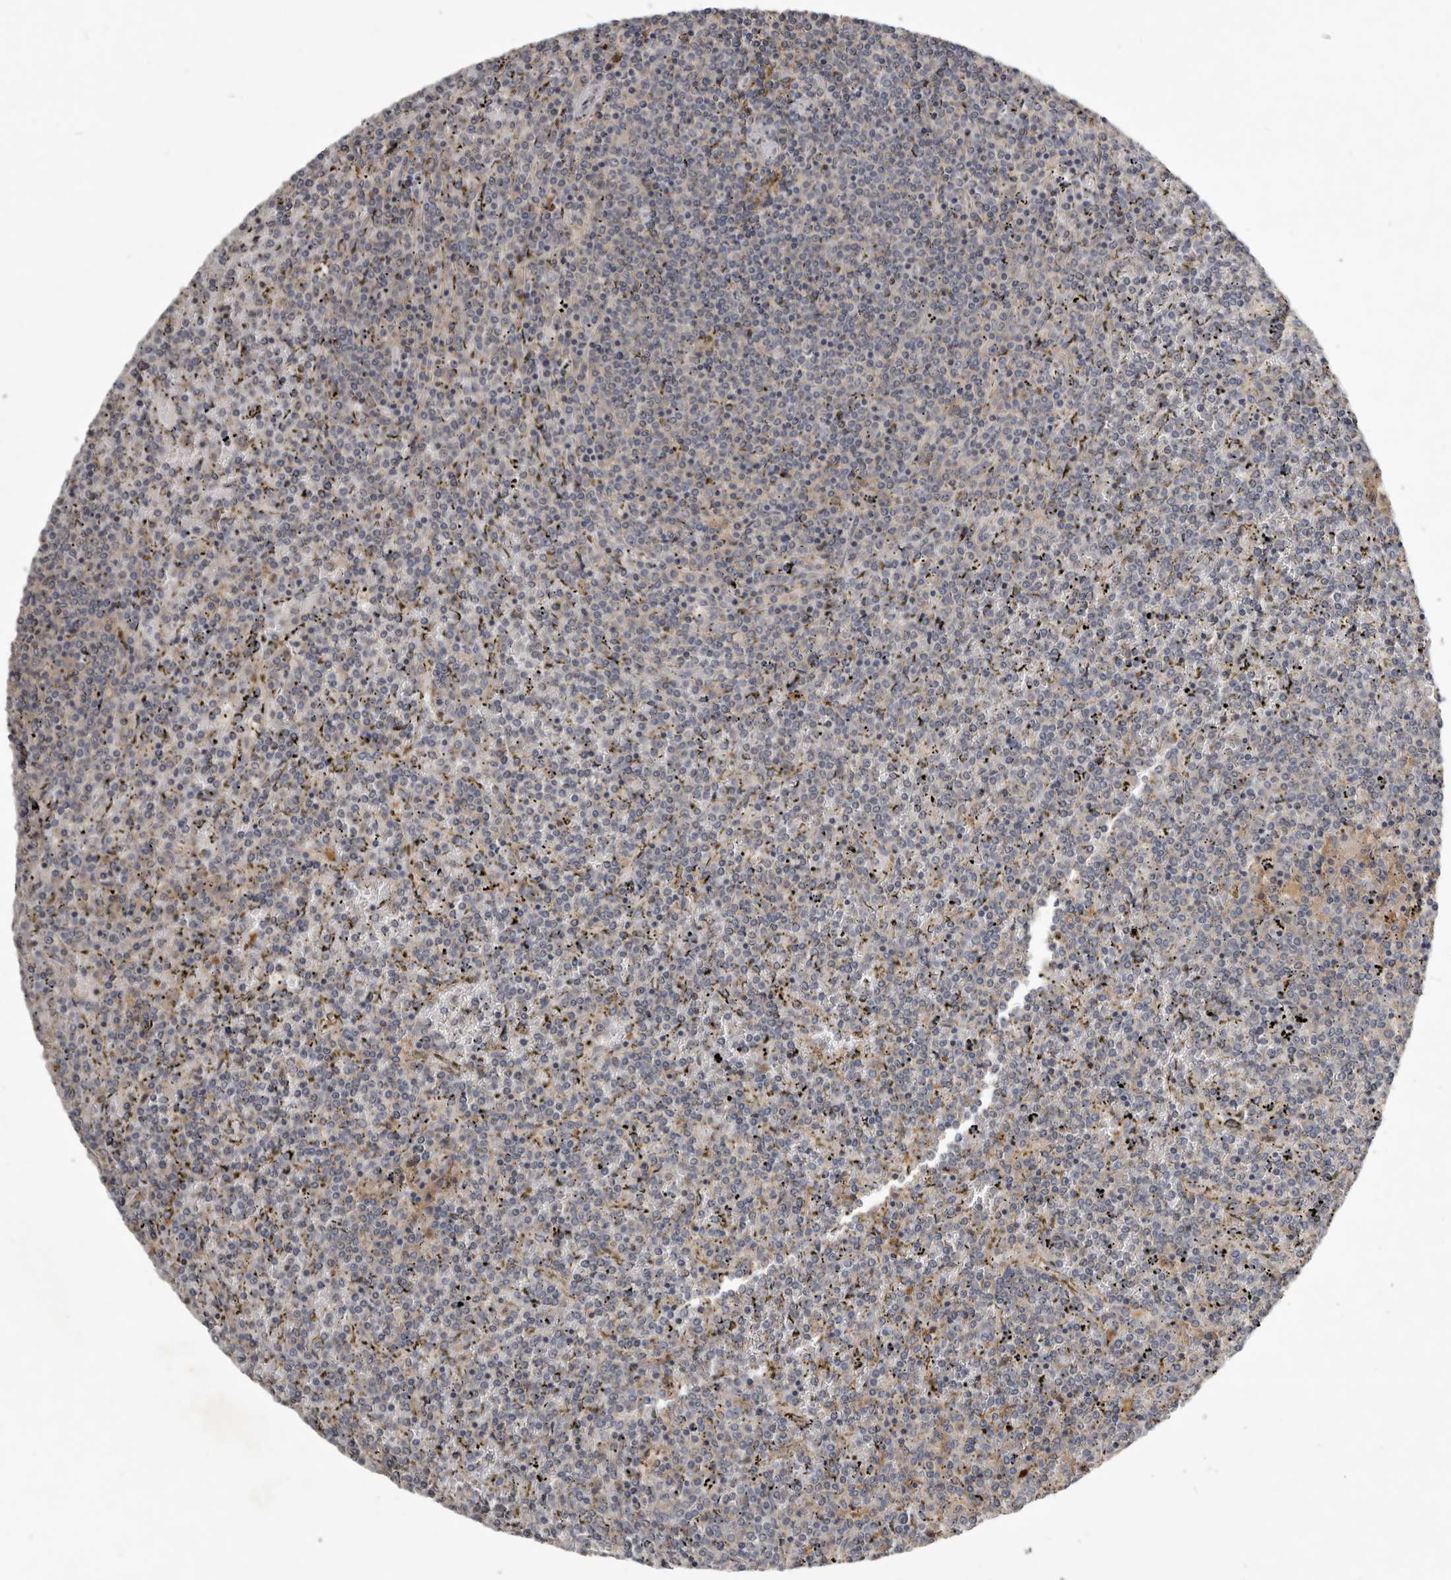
{"staining": {"intensity": "negative", "quantity": "none", "location": "none"}, "tissue": "lymphoma", "cell_type": "Tumor cells", "image_type": "cancer", "snomed": [{"axis": "morphology", "description": "Malignant lymphoma, non-Hodgkin's type, Low grade"}, {"axis": "topography", "description": "Spleen"}], "caption": "Immunohistochemistry (IHC) histopathology image of lymphoma stained for a protein (brown), which demonstrates no staining in tumor cells. Brightfield microscopy of IHC stained with DAB (3,3'-diaminobenzidine) (brown) and hematoxylin (blue), captured at high magnification.", "gene": "TTC39A", "patient": {"sex": "female", "age": 19}}